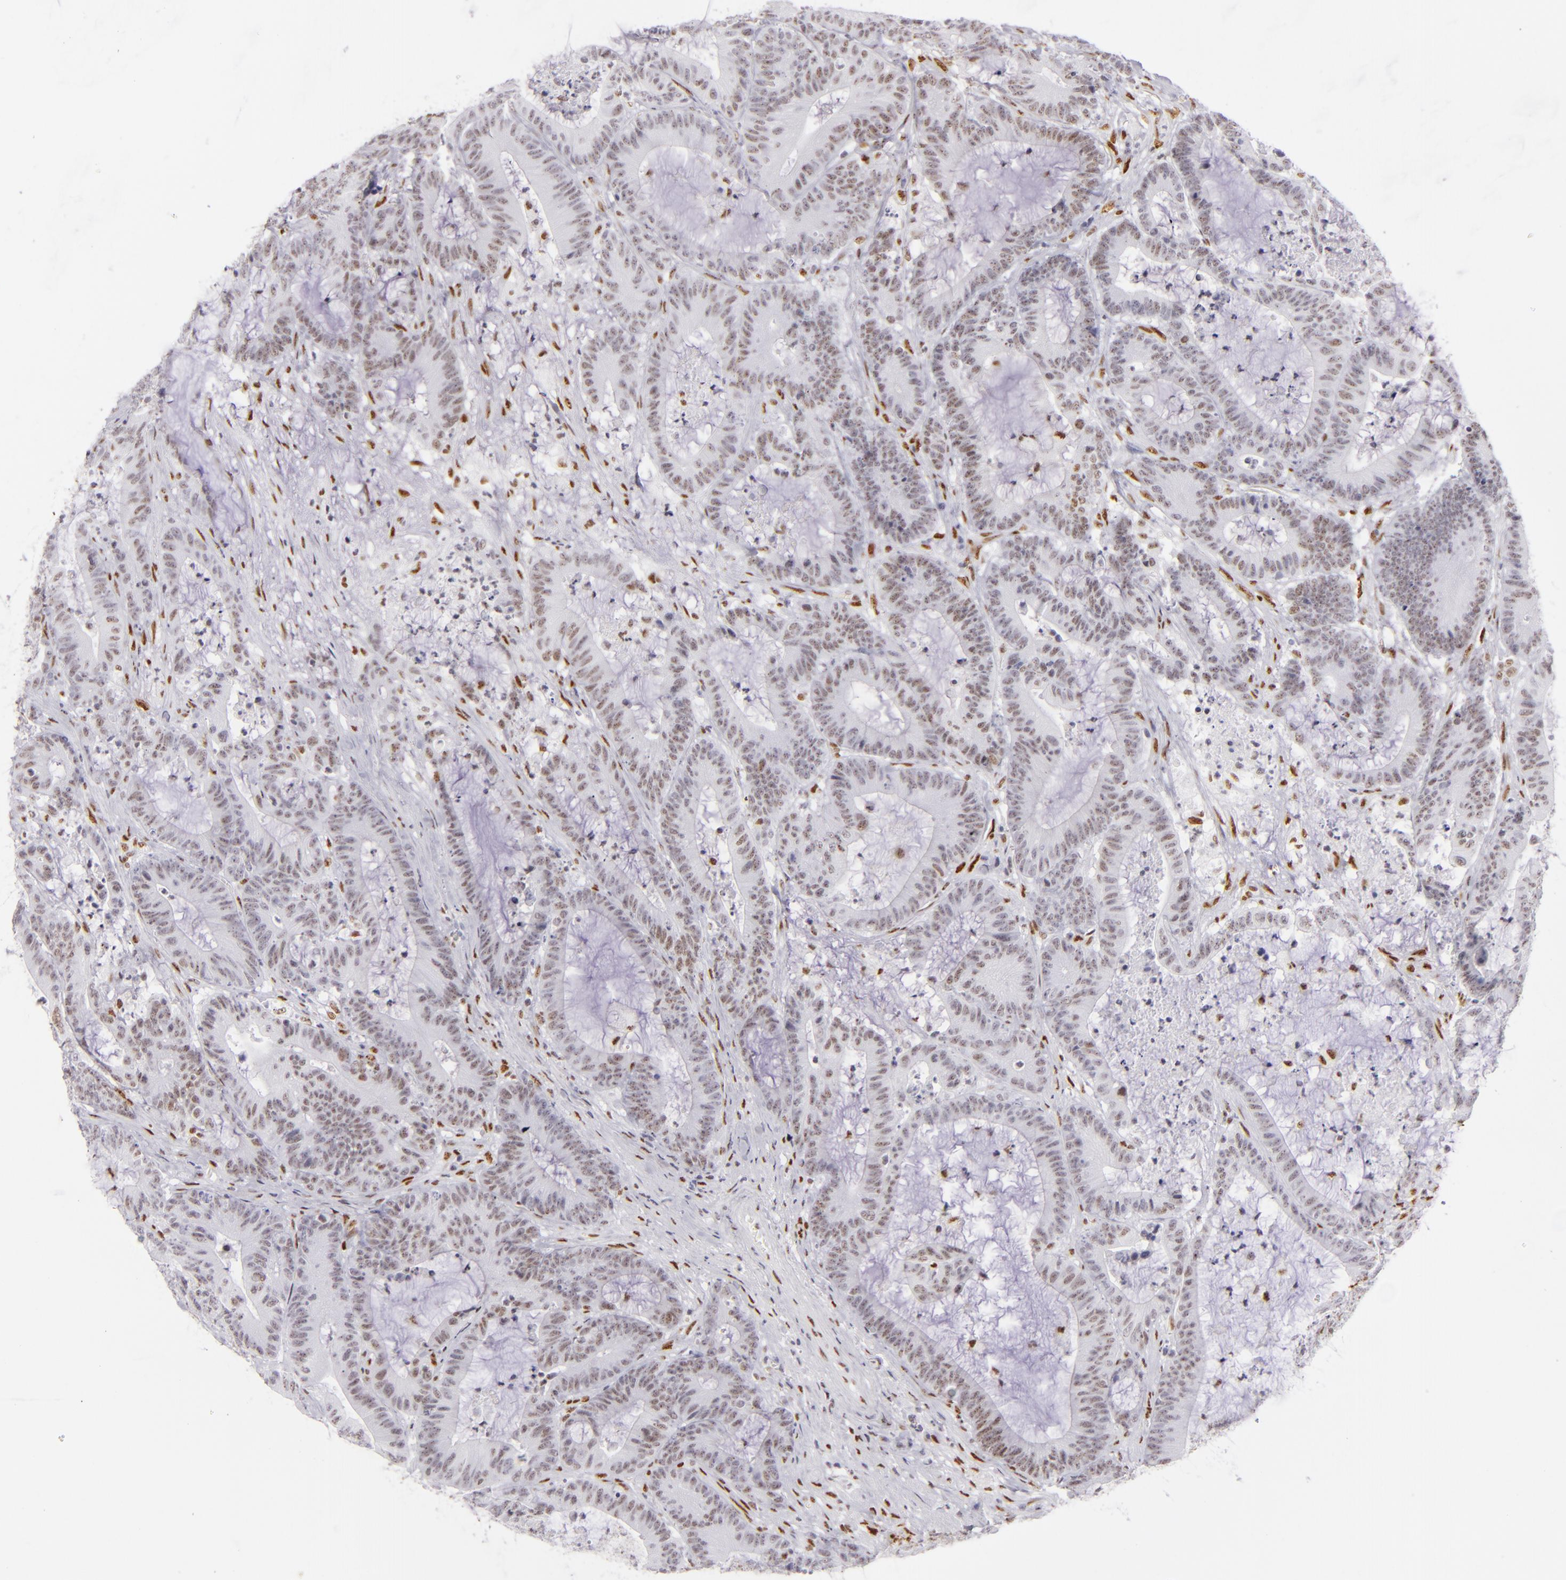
{"staining": {"intensity": "weak", "quantity": ">75%", "location": "nuclear"}, "tissue": "colorectal cancer", "cell_type": "Tumor cells", "image_type": "cancer", "snomed": [{"axis": "morphology", "description": "Adenocarcinoma, NOS"}, {"axis": "topography", "description": "Colon"}], "caption": "This photomicrograph demonstrates immunohistochemistry (IHC) staining of human colorectal cancer (adenocarcinoma), with low weak nuclear staining in approximately >75% of tumor cells.", "gene": "TOP3A", "patient": {"sex": "female", "age": 84}}